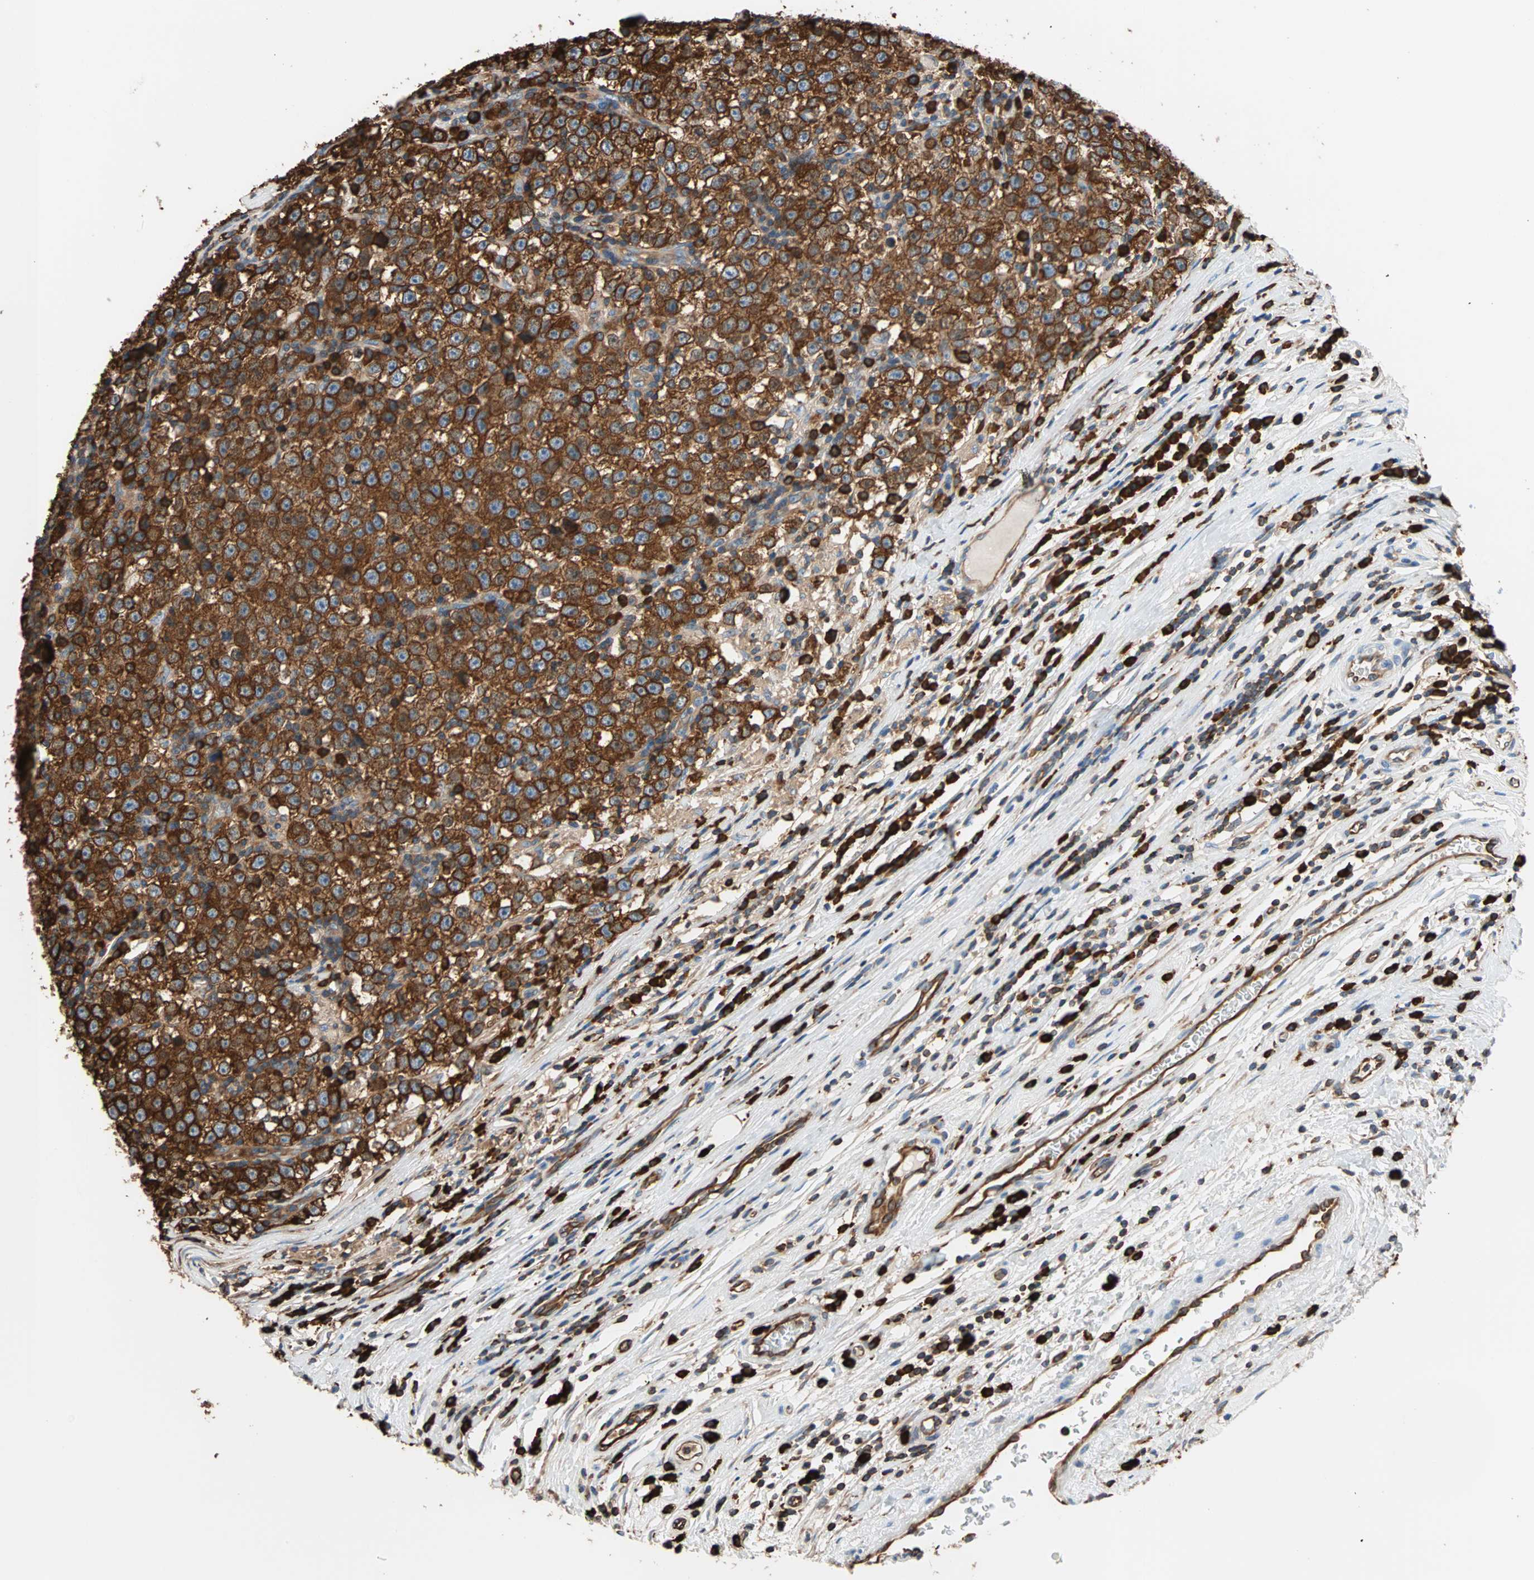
{"staining": {"intensity": "strong", "quantity": ">75%", "location": "cytoplasmic/membranous"}, "tissue": "testis cancer", "cell_type": "Tumor cells", "image_type": "cancer", "snomed": [{"axis": "morphology", "description": "Seminoma, NOS"}, {"axis": "topography", "description": "Testis"}], "caption": "The micrograph shows immunohistochemical staining of testis cancer (seminoma). There is strong cytoplasmic/membranous expression is present in approximately >75% of tumor cells.", "gene": "EEF2", "patient": {"sex": "male", "age": 43}}